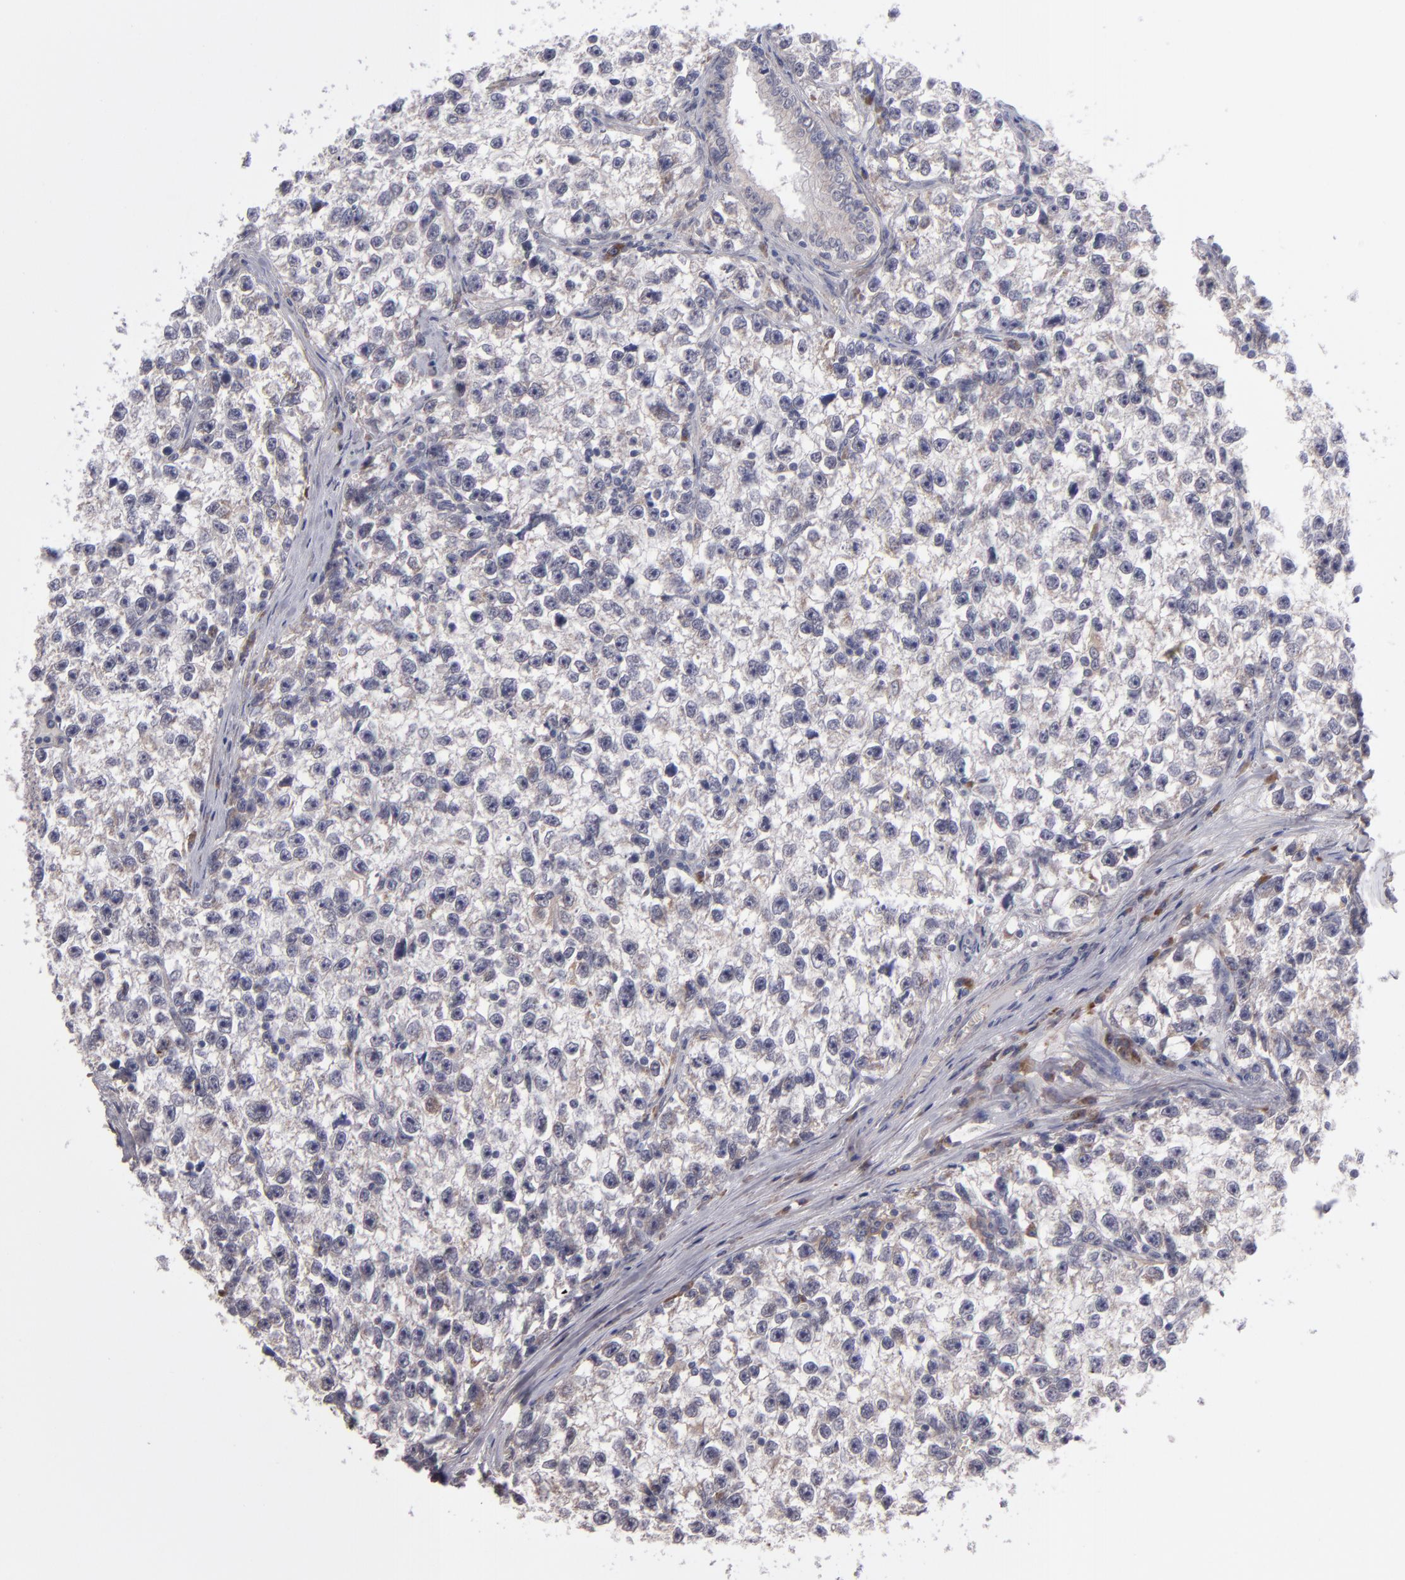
{"staining": {"intensity": "weak", "quantity": "<25%", "location": "cytoplasmic/membranous"}, "tissue": "testis cancer", "cell_type": "Tumor cells", "image_type": "cancer", "snomed": [{"axis": "morphology", "description": "Seminoma, NOS"}, {"axis": "morphology", "description": "Carcinoma, Embryonal, NOS"}, {"axis": "topography", "description": "Testis"}], "caption": "This is a image of immunohistochemistry (IHC) staining of testis seminoma, which shows no positivity in tumor cells.", "gene": "IL12A", "patient": {"sex": "male", "age": 30}}